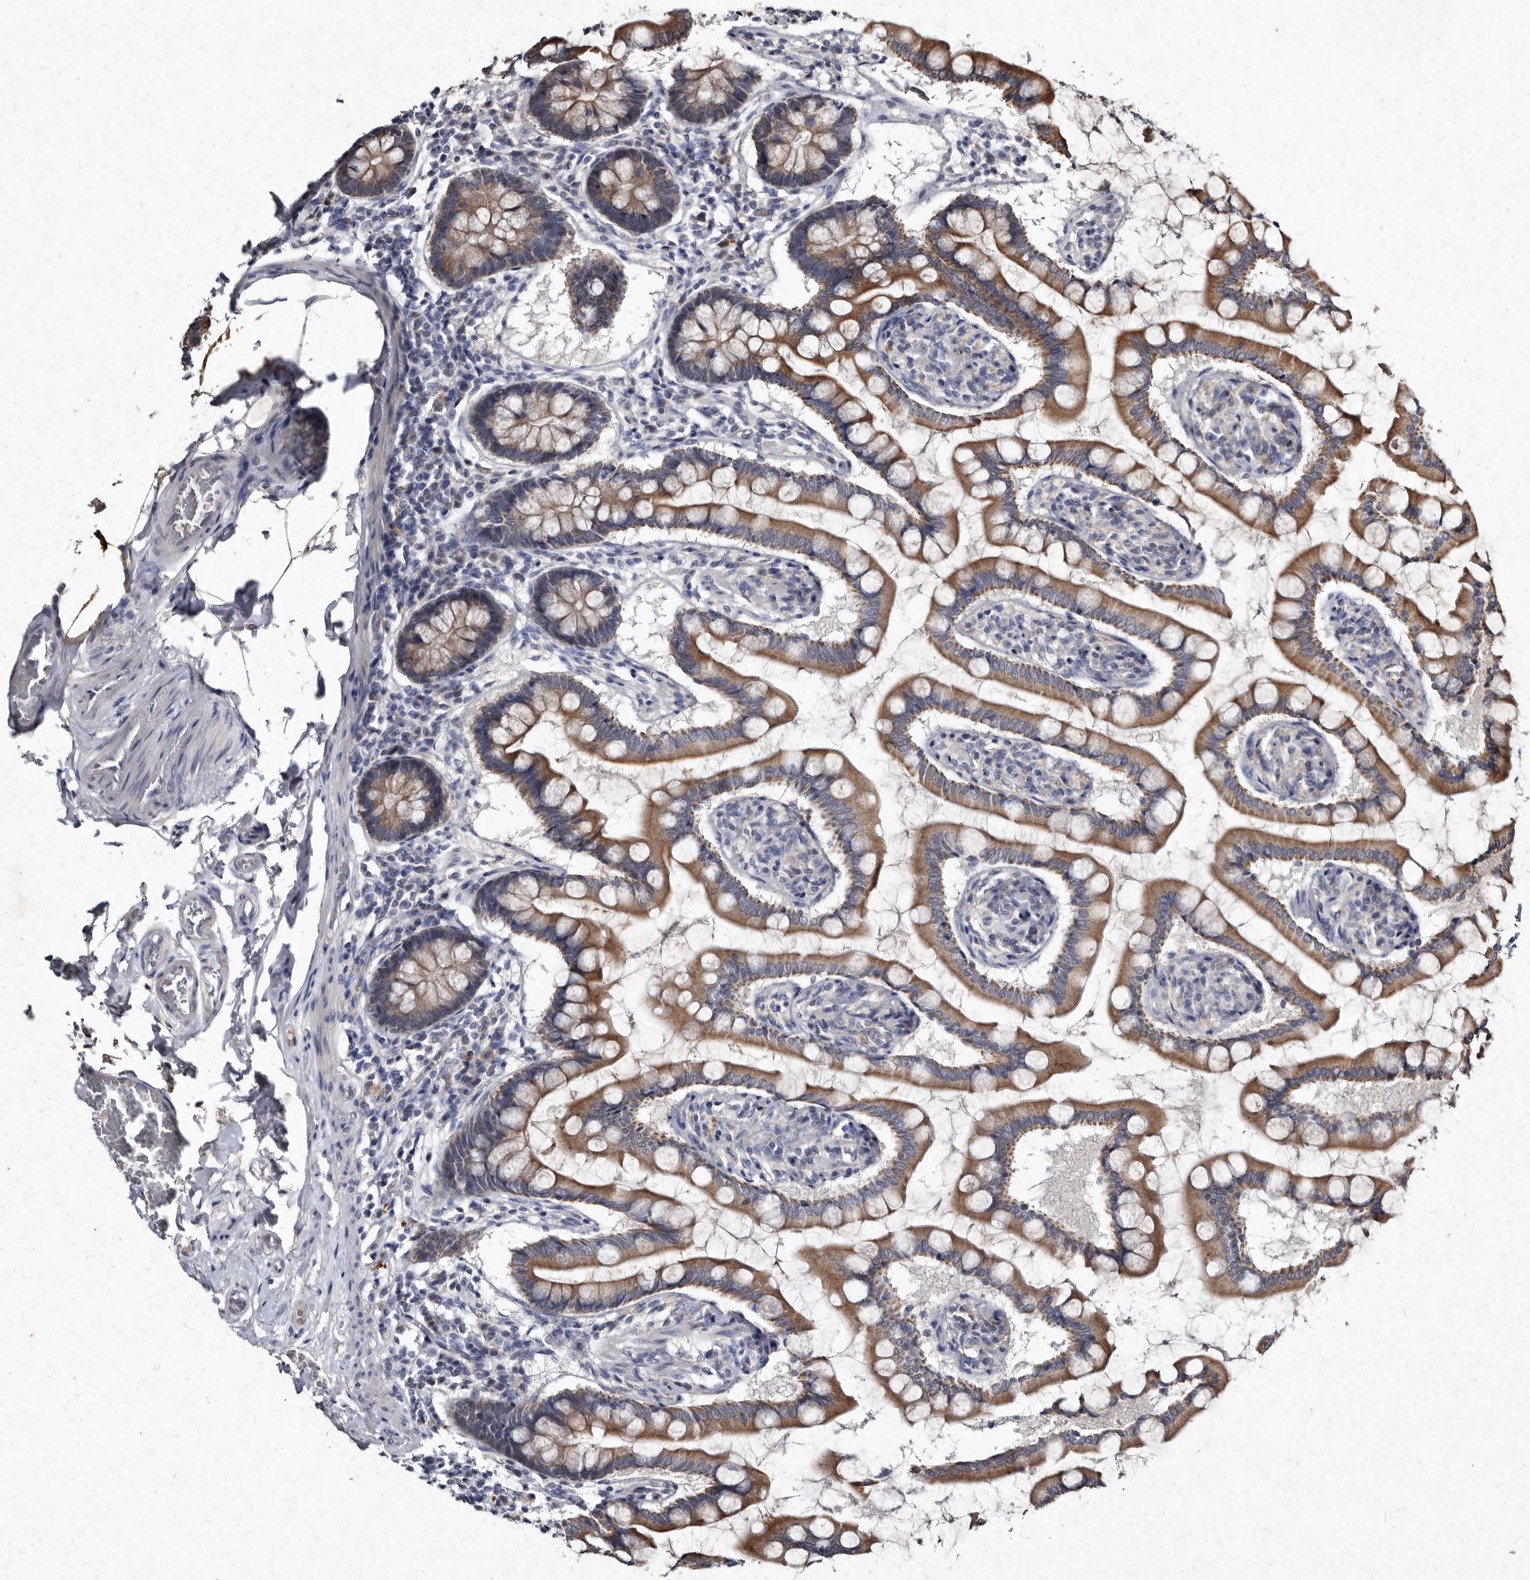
{"staining": {"intensity": "strong", "quantity": ">75%", "location": "cytoplasmic/membranous"}, "tissue": "small intestine", "cell_type": "Glandular cells", "image_type": "normal", "snomed": [{"axis": "morphology", "description": "Normal tissue, NOS"}, {"axis": "topography", "description": "Small intestine"}], "caption": "Unremarkable small intestine displays strong cytoplasmic/membranous staining in approximately >75% of glandular cells, visualized by immunohistochemistry. The staining was performed using DAB, with brown indicating positive protein expression. Nuclei are stained blue with hematoxylin.", "gene": "YPEL1", "patient": {"sex": "male", "age": 41}}